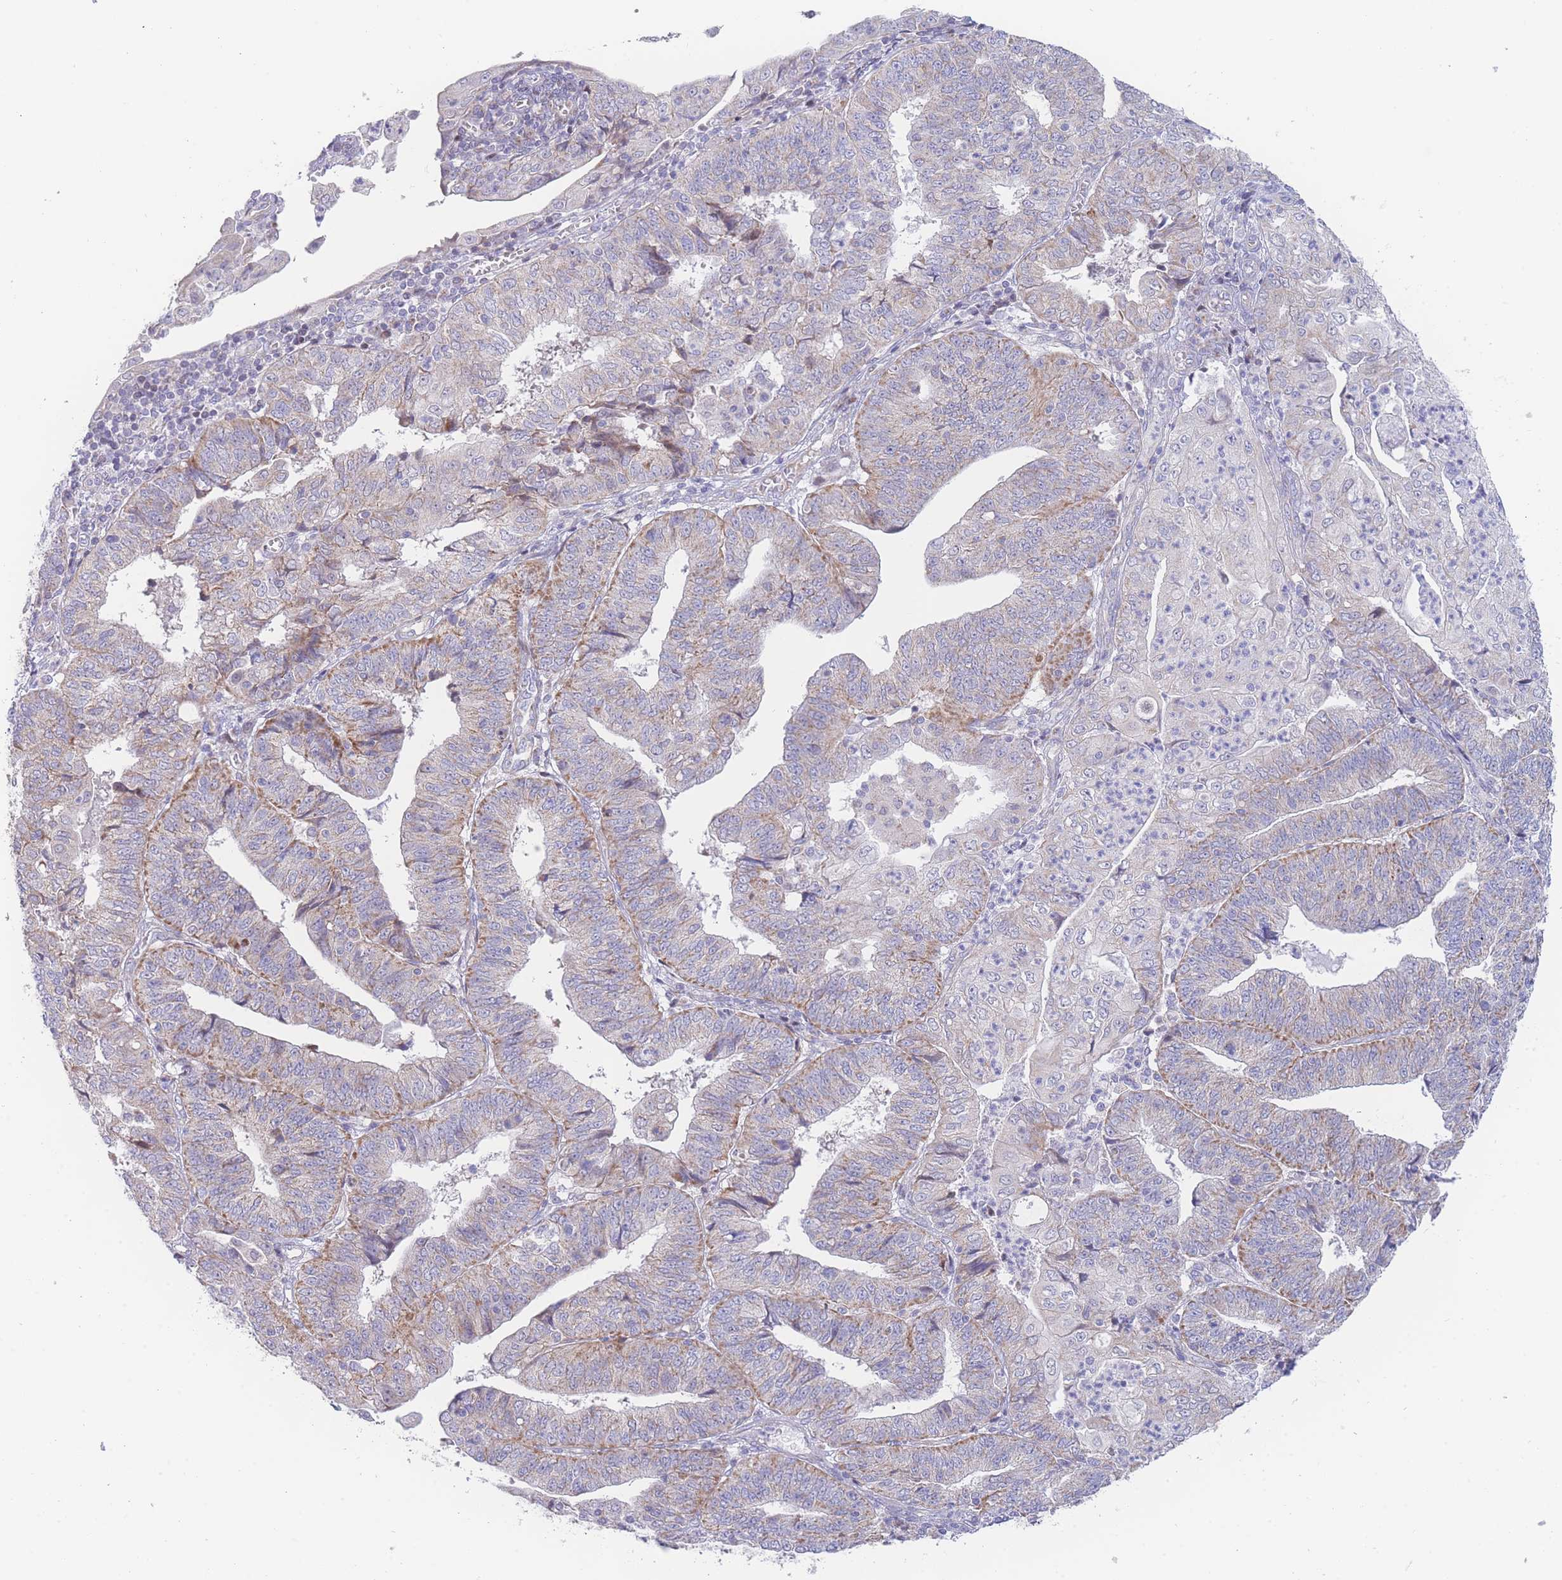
{"staining": {"intensity": "moderate", "quantity": "25%-75%", "location": "cytoplasmic/membranous"}, "tissue": "endometrial cancer", "cell_type": "Tumor cells", "image_type": "cancer", "snomed": [{"axis": "morphology", "description": "Adenocarcinoma, NOS"}, {"axis": "topography", "description": "Endometrium"}], "caption": "IHC photomicrograph of neoplastic tissue: human endometrial cancer stained using immunohistochemistry (IHC) shows medium levels of moderate protein expression localized specifically in the cytoplasmic/membranous of tumor cells, appearing as a cytoplasmic/membranous brown color.", "gene": "GPAM", "patient": {"sex": "female", "age": 56}}